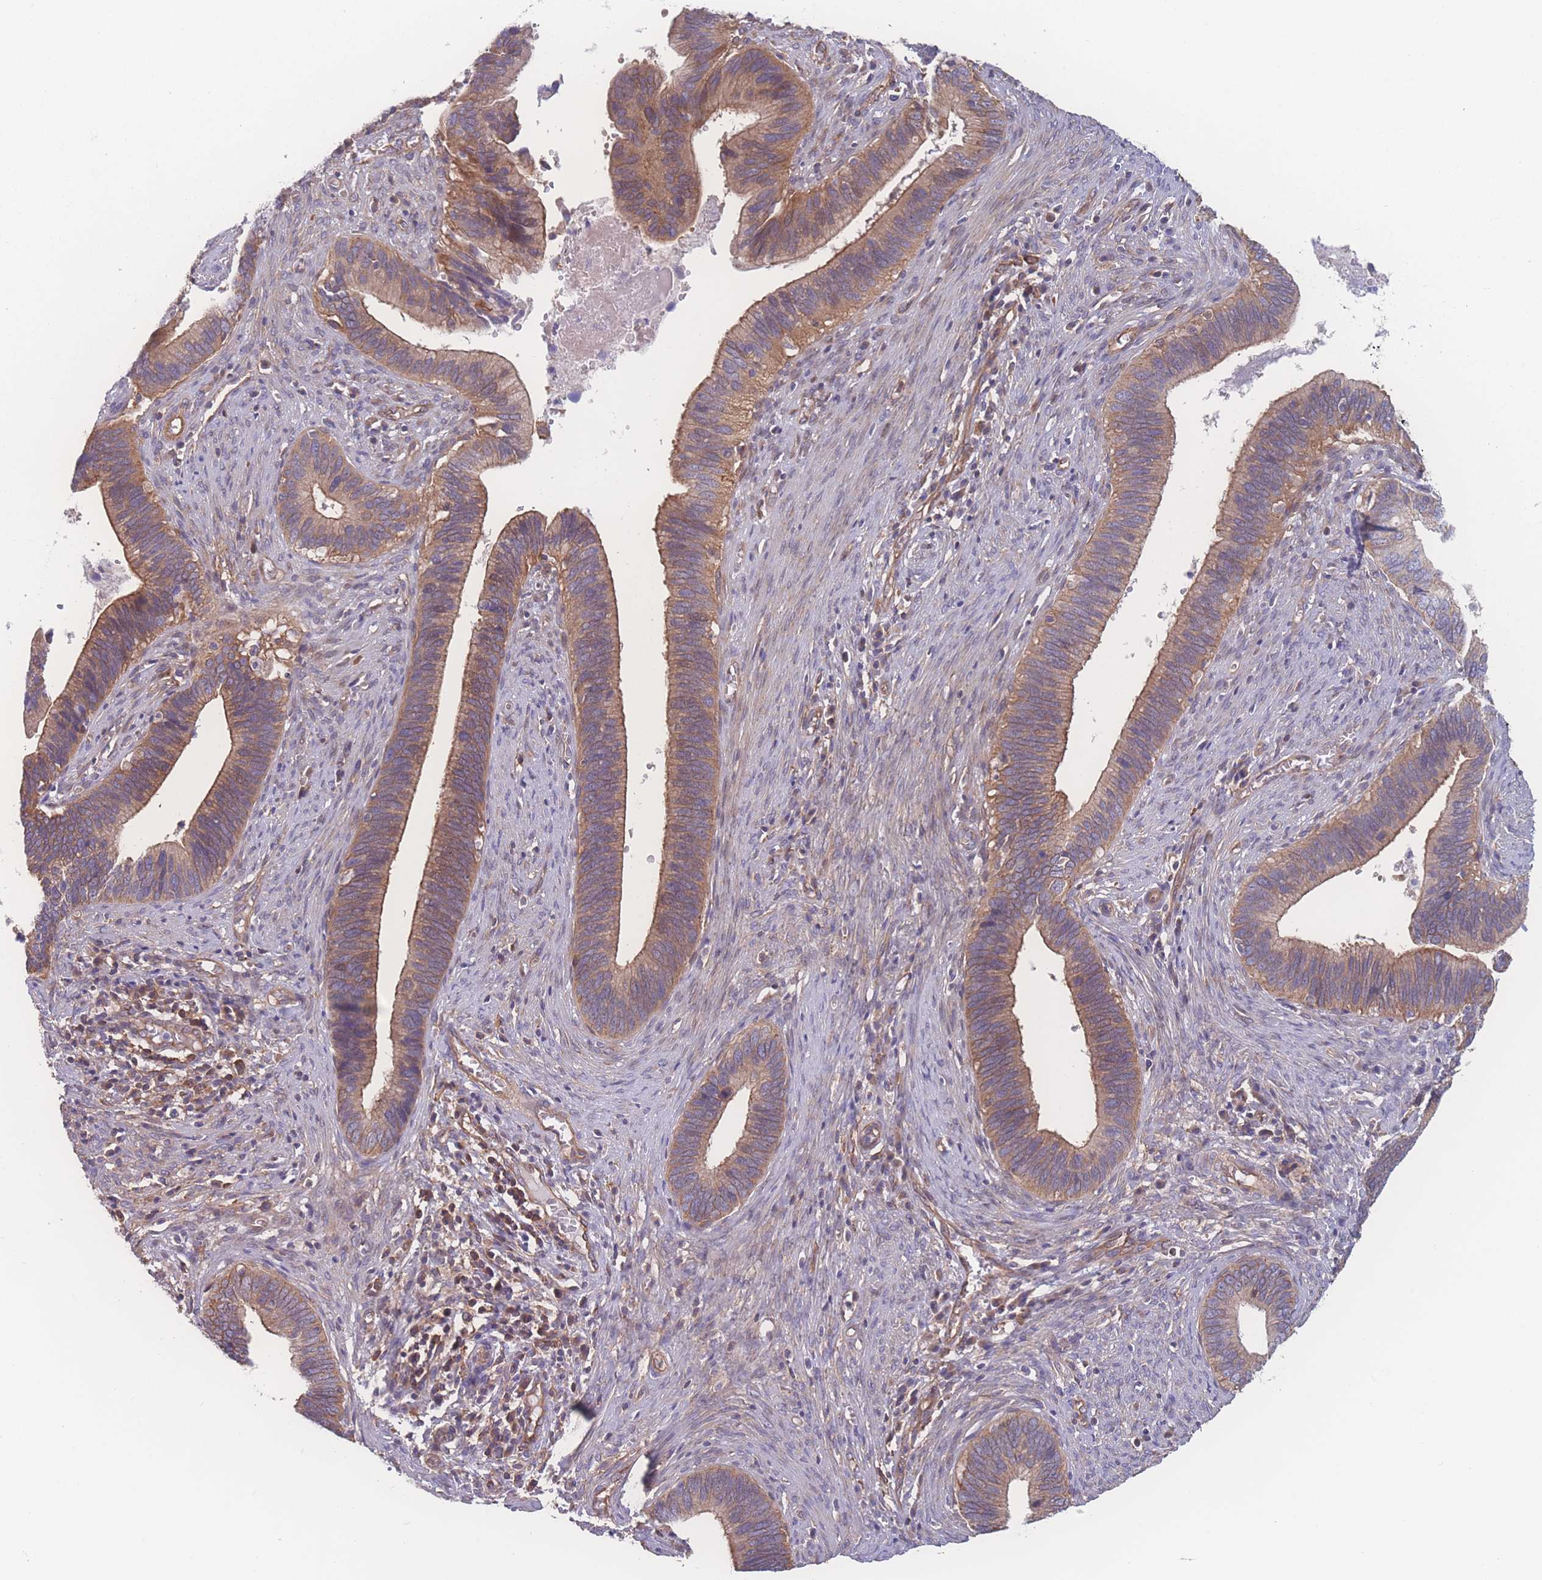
{"staining": {"intensity": "moderate", "quantity": ">75%", "location": "cytoplasmic/membranous"}, "tissue": "cervical cancer", "cell_type": "Tumor cells", "image_type": "cancer", "snomed": [{"axis": "morphology", "description": "Adenocarcinoma, NOS"}, {"axis": "topography", "description": "Cervix"}], "caption": "Moderate cytoplasmic/membranous staining for a protein is appreciated in about >75% of tumor cells of cervical adenocarcinoma using immunohistochemistry (IHC).", "gene": "CFAP97", "patient": {"sex": "female", "age": 42}}